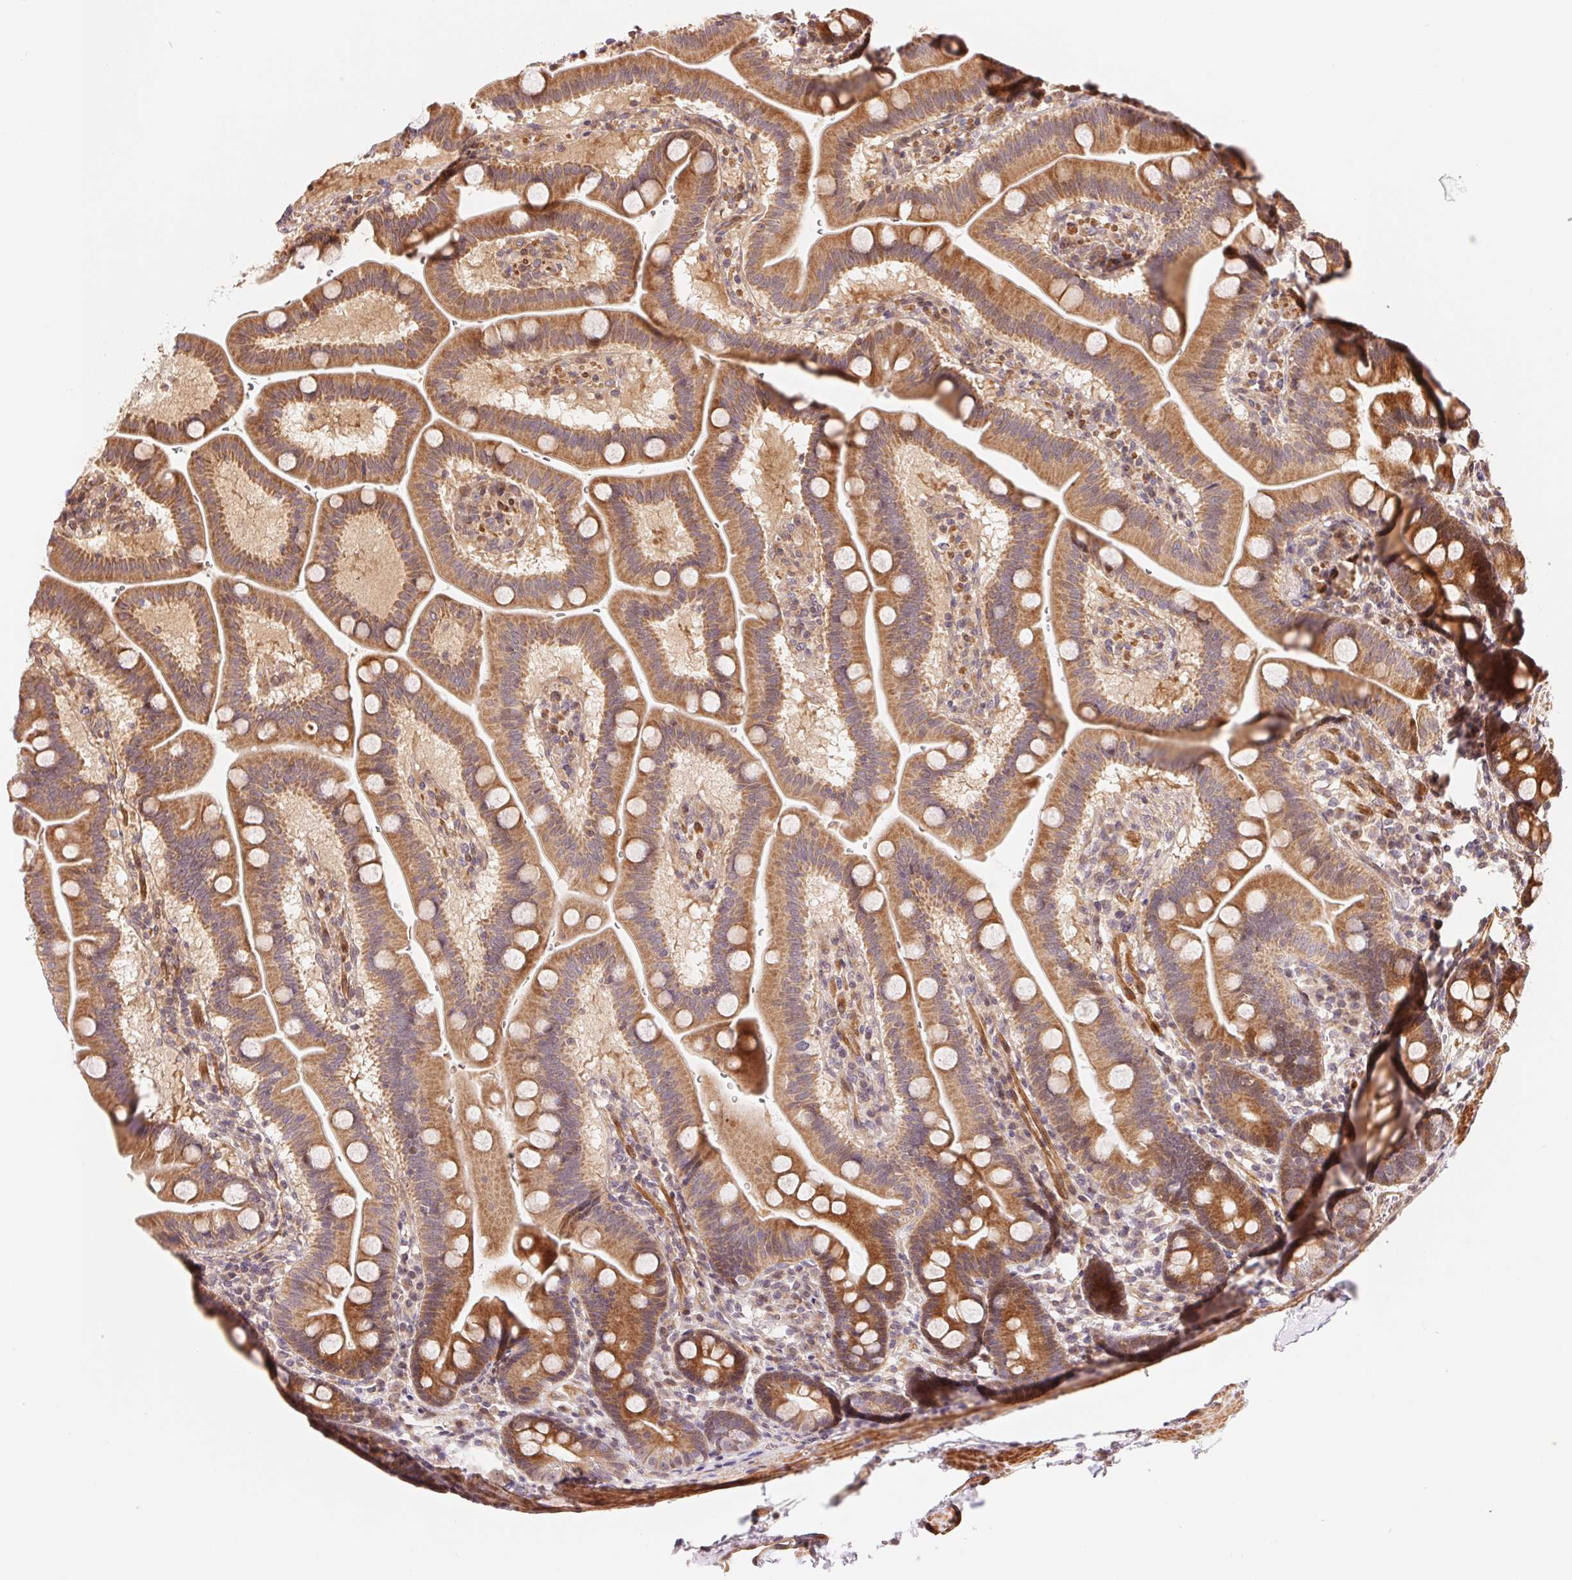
{"staining": {"intensity": "moderate", "quantity": ">75%", "location": "cytoplasmic/membranous"}, "tissue": "duodenum", "cell_type": "Glandular cells", "image_type": "normal", "snomed": [{"axis": "morphology", "description": "Normal tissue, NOS"}, {"axis": "topography", "description": "Duodenum"}], "caption": "Brown immunohistochemical staining in unremarkable duodenum demonstrates moderate cytoplasmic/membranous expression in about >75% of glandular cells.", "gene": "TNIP2", "patient": {"sex": "male", "age": 59}}